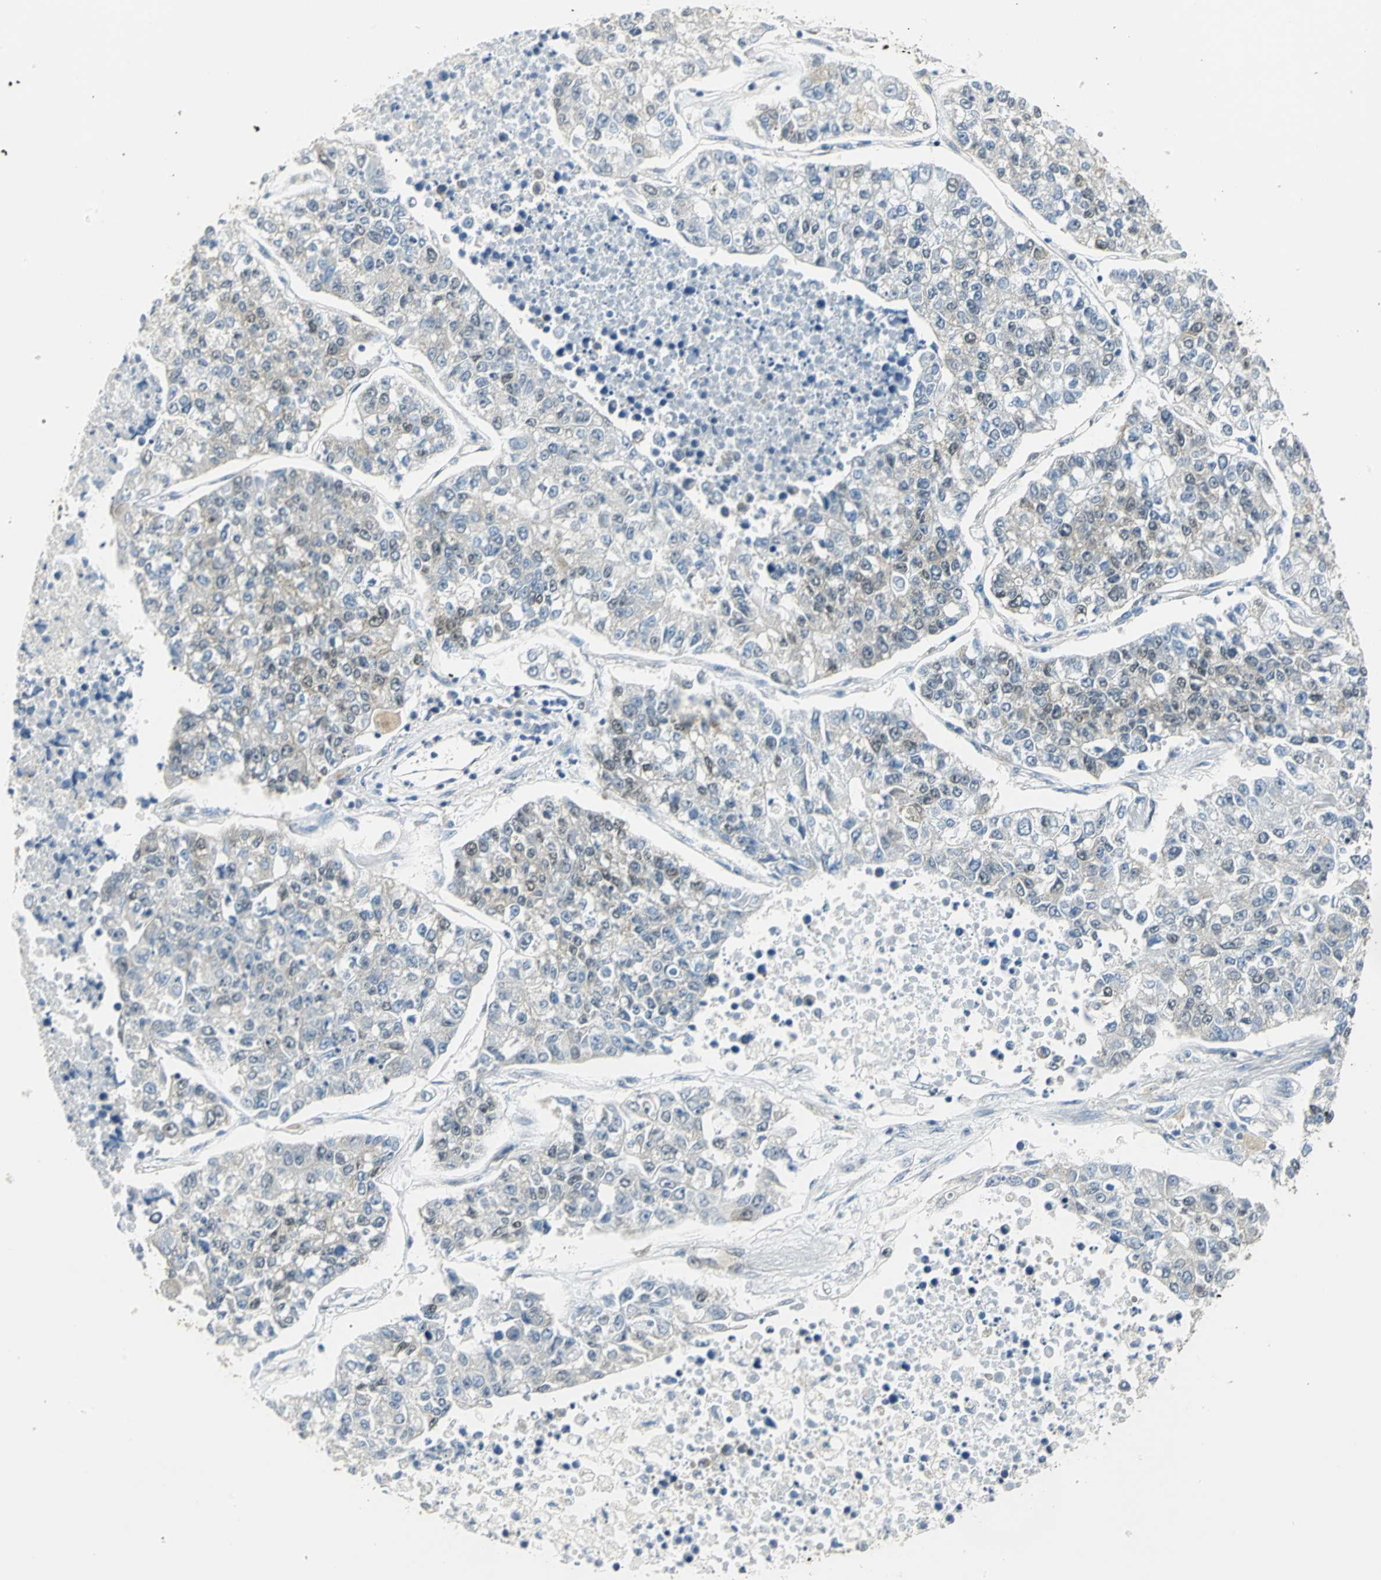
{"staining": {"intensity": "weak", "quantity": "25%-75%", "location": "cytoplasmic/membranous"}, "tissue": "lung cancer", "cell_type": "Tumor cells", "image_type": "cancer", "snomed": [{"axis": "morphology", "description": "Adenocarcinoma, NOS"}, {"axis": "topography", "description": "Lung"}], "caption": "DAB (3,3'-diaminobenzidine) immunohistochemical staining of adenocarcinoma (lung) displays weak cytoplasmic/membranous protein staining in approximately 25%-75% of tumor cells.", "gene": "DDX5", "patient": {"sex": "male", "age": 49}}